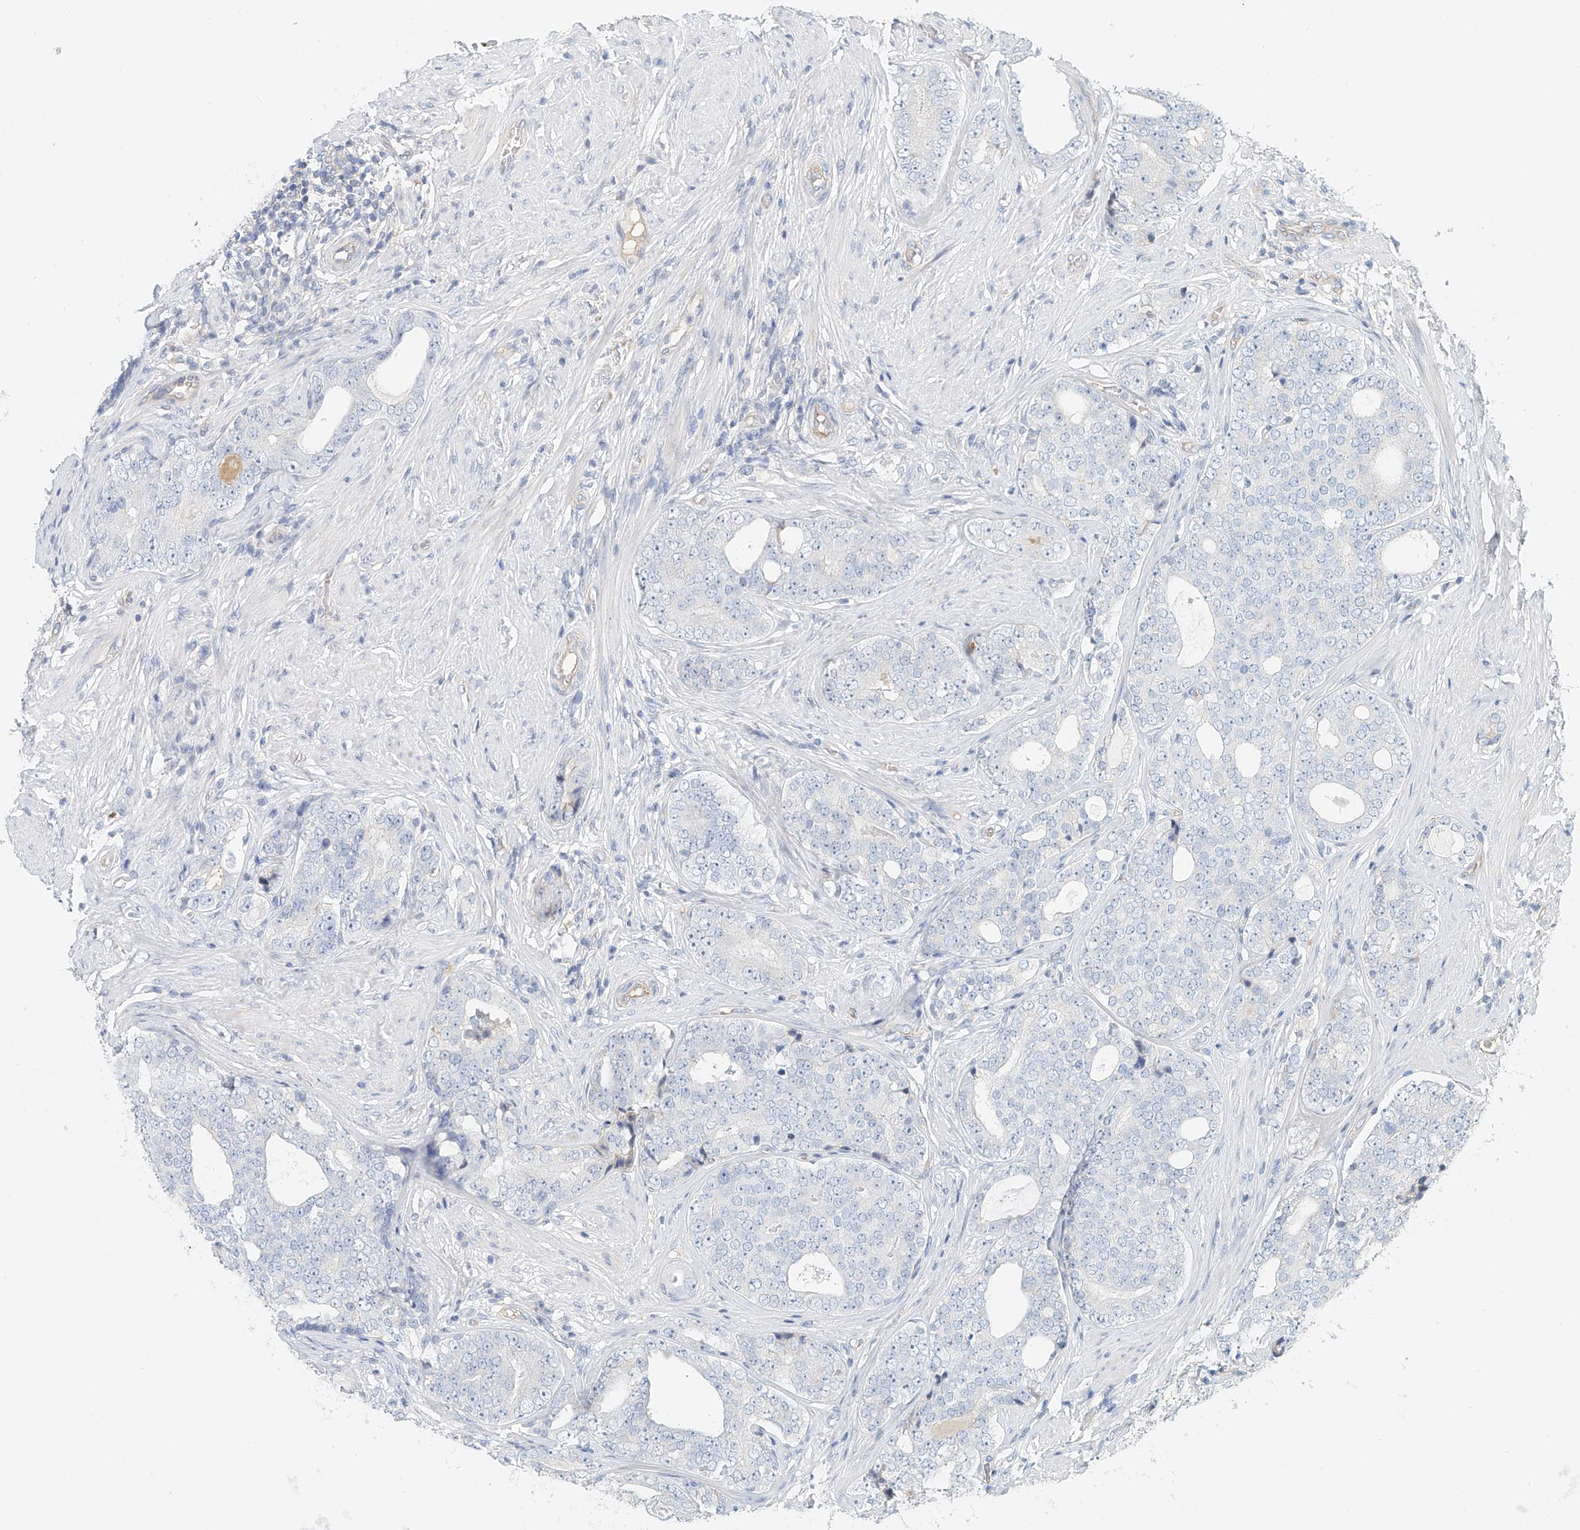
{"staining": {"intensity": "negative", "quantity": "none", "location": "none"}, "tissue": "prostate cancer", "cell_type": "Tumor cells", "image_type": "cancer", "snomed": [{"axis": "morphology", "description": "Adenocarcinoma, High grade"}, {"axis": "topography", "description": "Prostate"}], "caption": "Immunohistochemistry histopathology image of neoplastic tissue: prostate cancer stained with DAB (3,3'-diaminobenzidine) reveals no significant protein positivity in tumor cells. The staining was performed using DAB to visualize the protein expression in brown, while the nuclei were stained in blue with hematoxylin (Magnification: 20x).", "gene": "FRYL", "patient": {"sex": "male", "age": 56}}